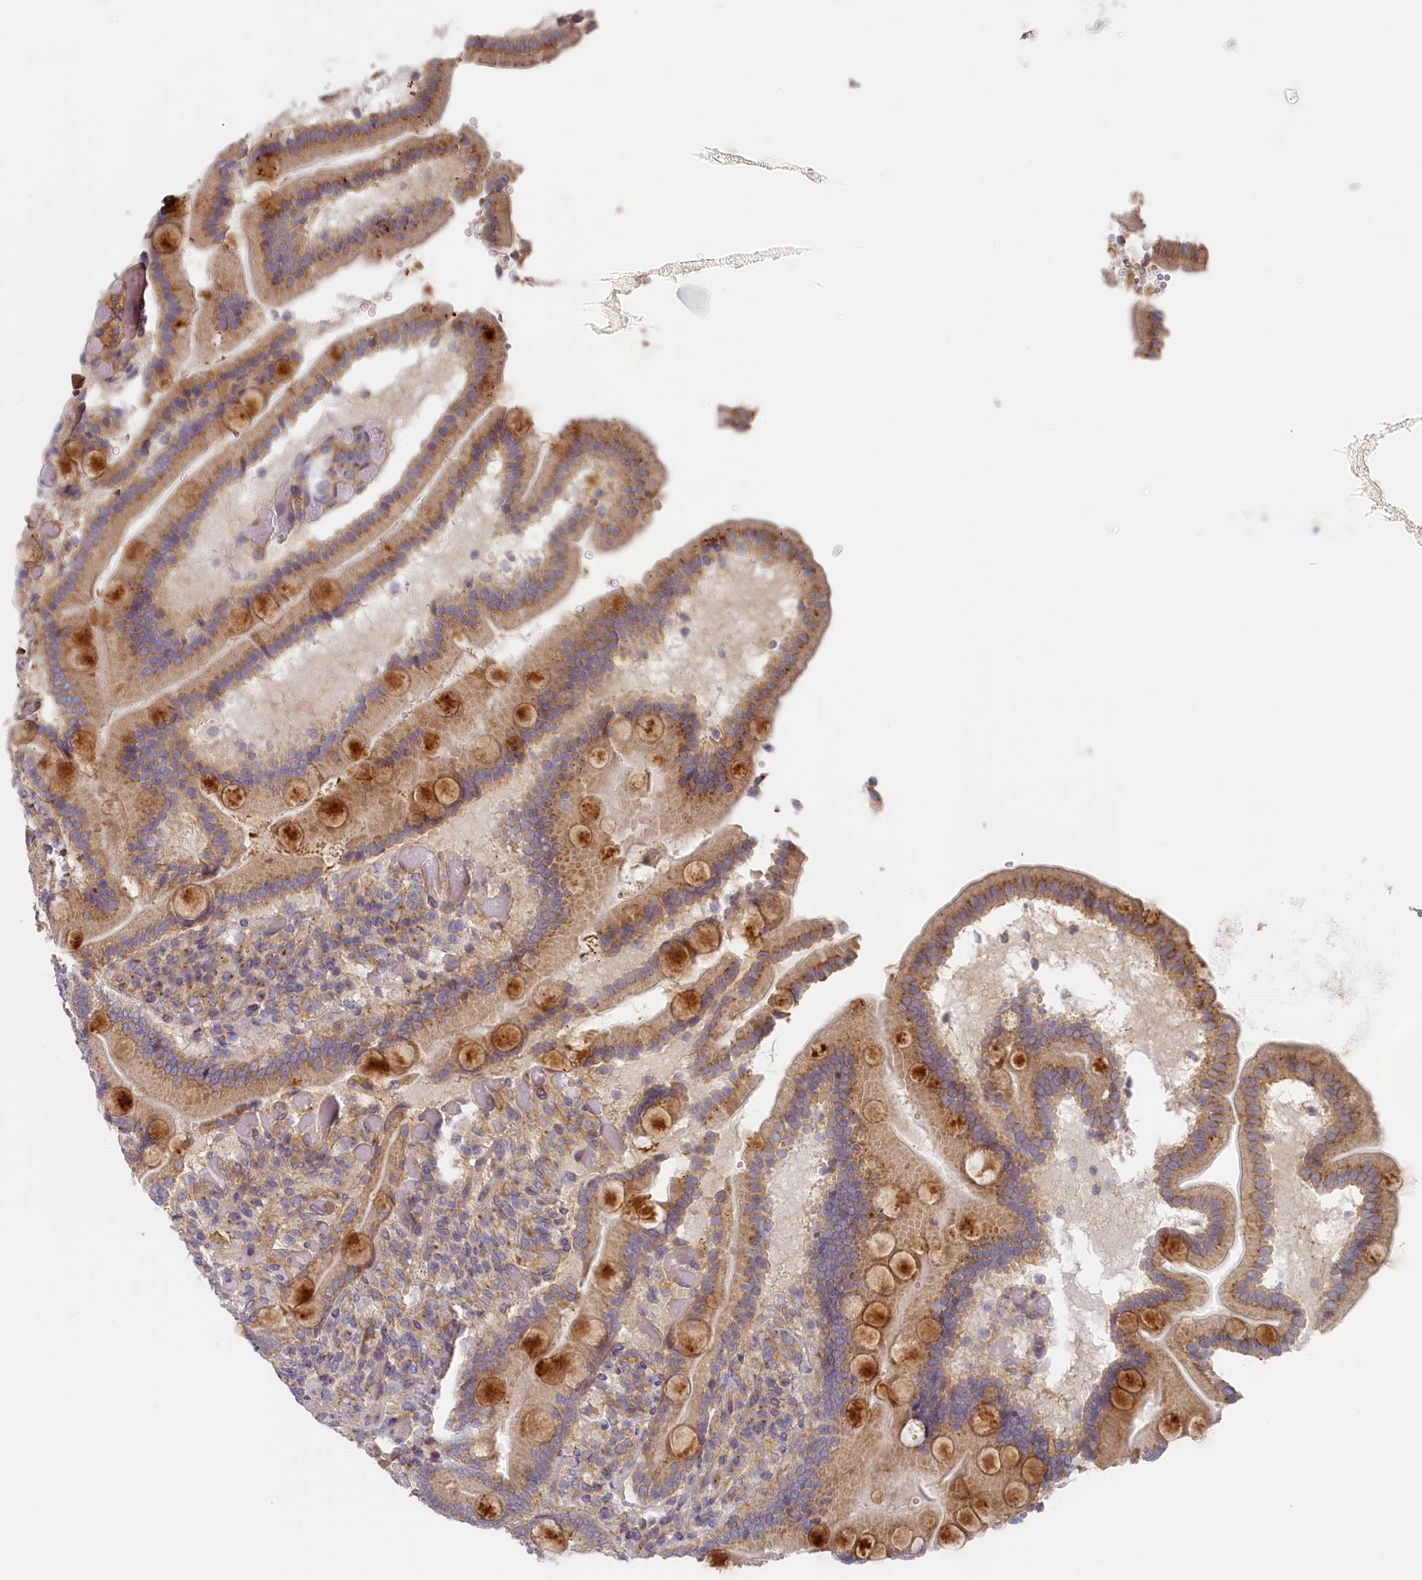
{"staining": {"intensity": "moderate", "quantity": ">75%", "location": "cytoplasmic/membranous"}, "tissue": "duodenum", "cell_type": "Glandular cells", "image_type": "normal", "snomed": [{"axis": "morphology", "description": "Normal tissue, NOS"}, {"axis": "topography", "description": "Duodenum"}], "caption": "Duodenum stained with DAB IHC reveals medium levels of moderate cytoplasmic/membranous staining in about >75% of glandular cells.", "gene": "STX16", "patient": {"sex": "female", "age": 62}}